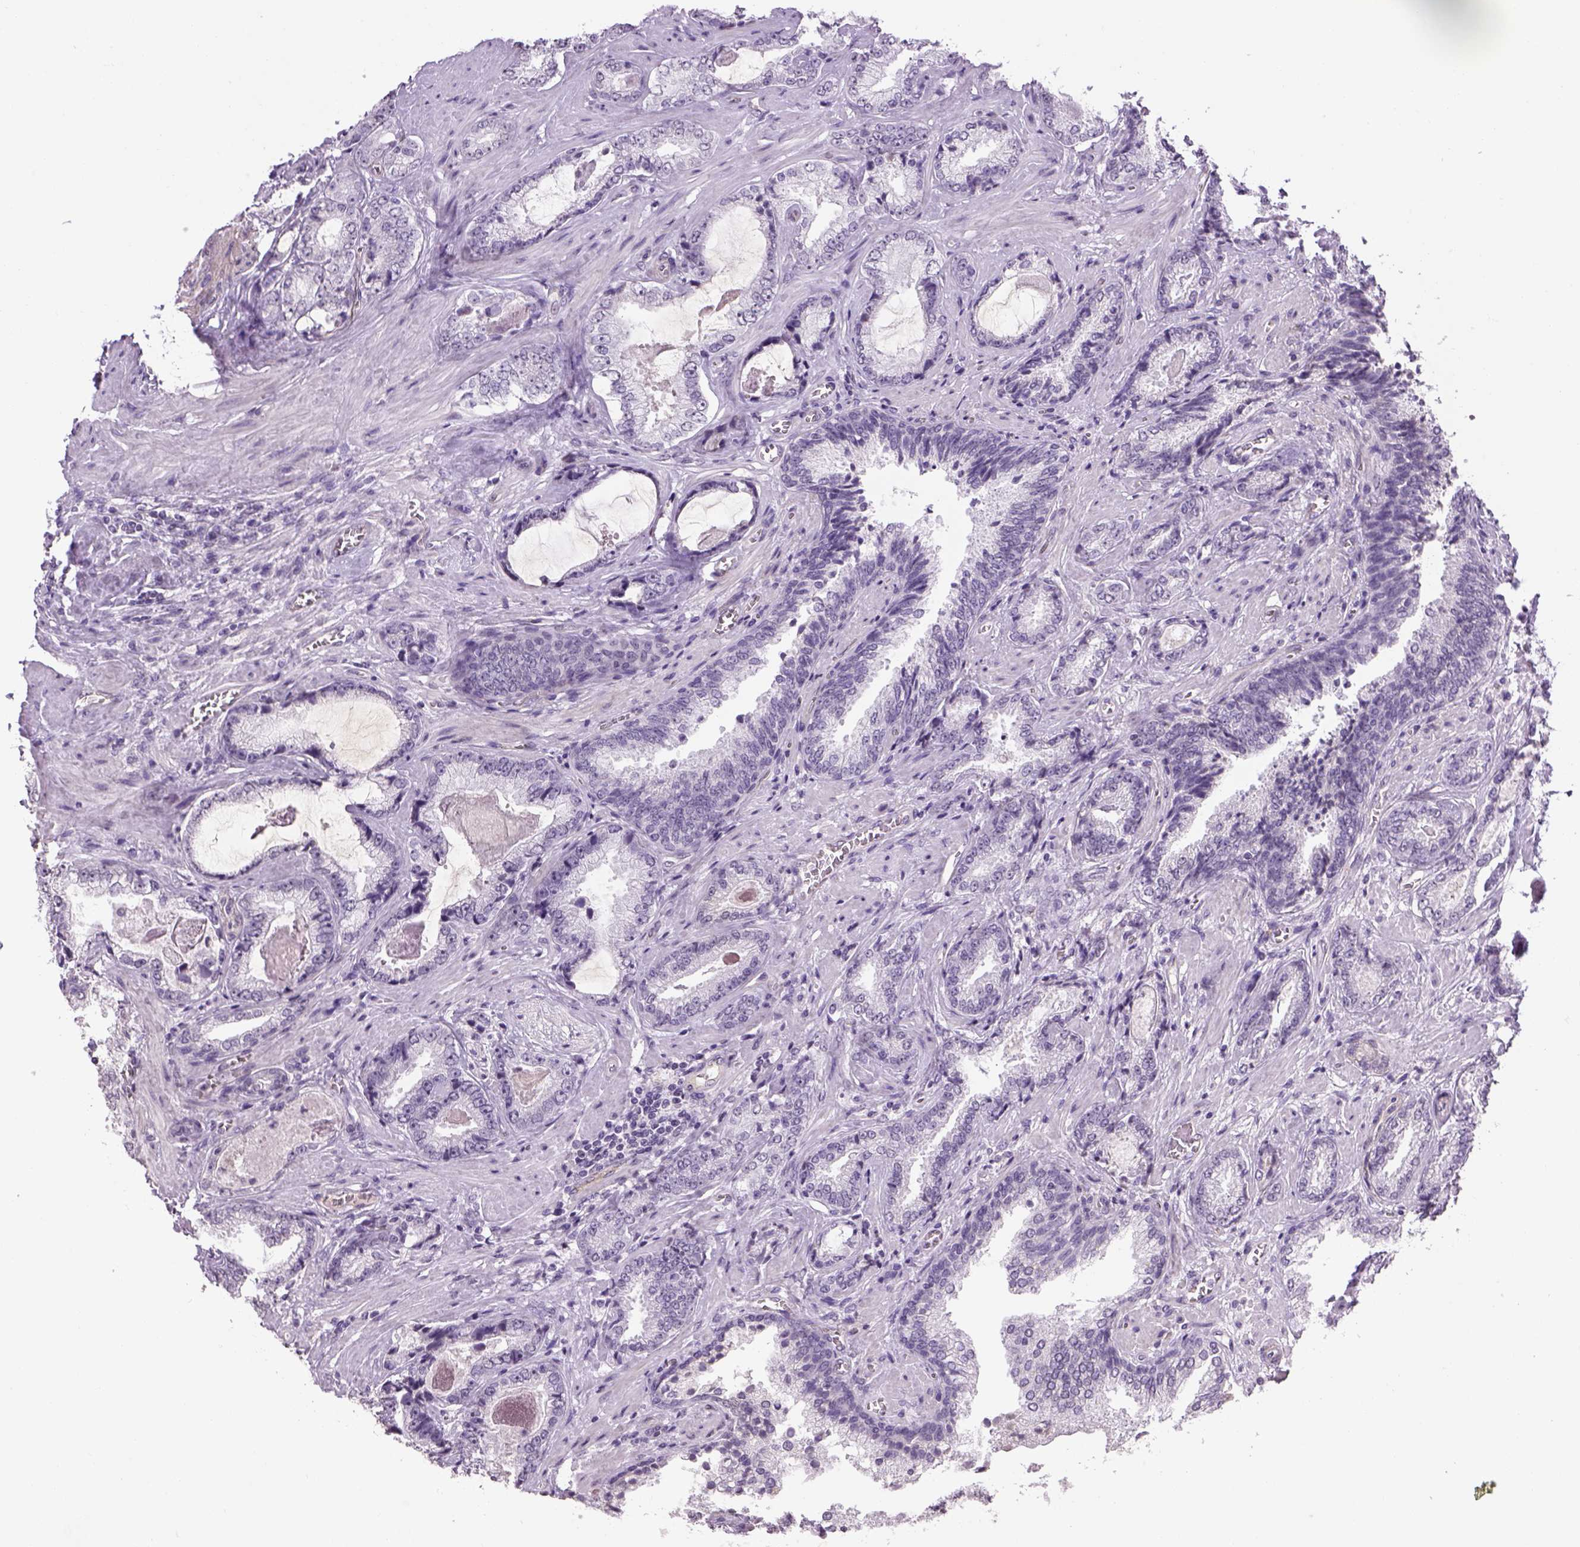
{"staining": {"intensity": "negative", "quantity": "none", "location": "none"}, "tissue": "prostate cancer", "cell_type": "Tumor cells", "image_type": "cancer", "snomed": [{"axis": "morphology", "description": "Adenocarcinoma, Low grade"}, {"axis": "topography", "description": "Prostate"}], "caption": "DAB (3,3'-diaminobenzidine) immunohistochemical staining of human prostate adenocarcinoma (low-grade) displays no significant positivity in tumor cells. (Brightfield microscopy of DAB (3,3'-diaminobenzidine) immunohistochemistry at high magnification).", "gene": "PRRT1", "patient": {"sex": "male", "age": 61}}